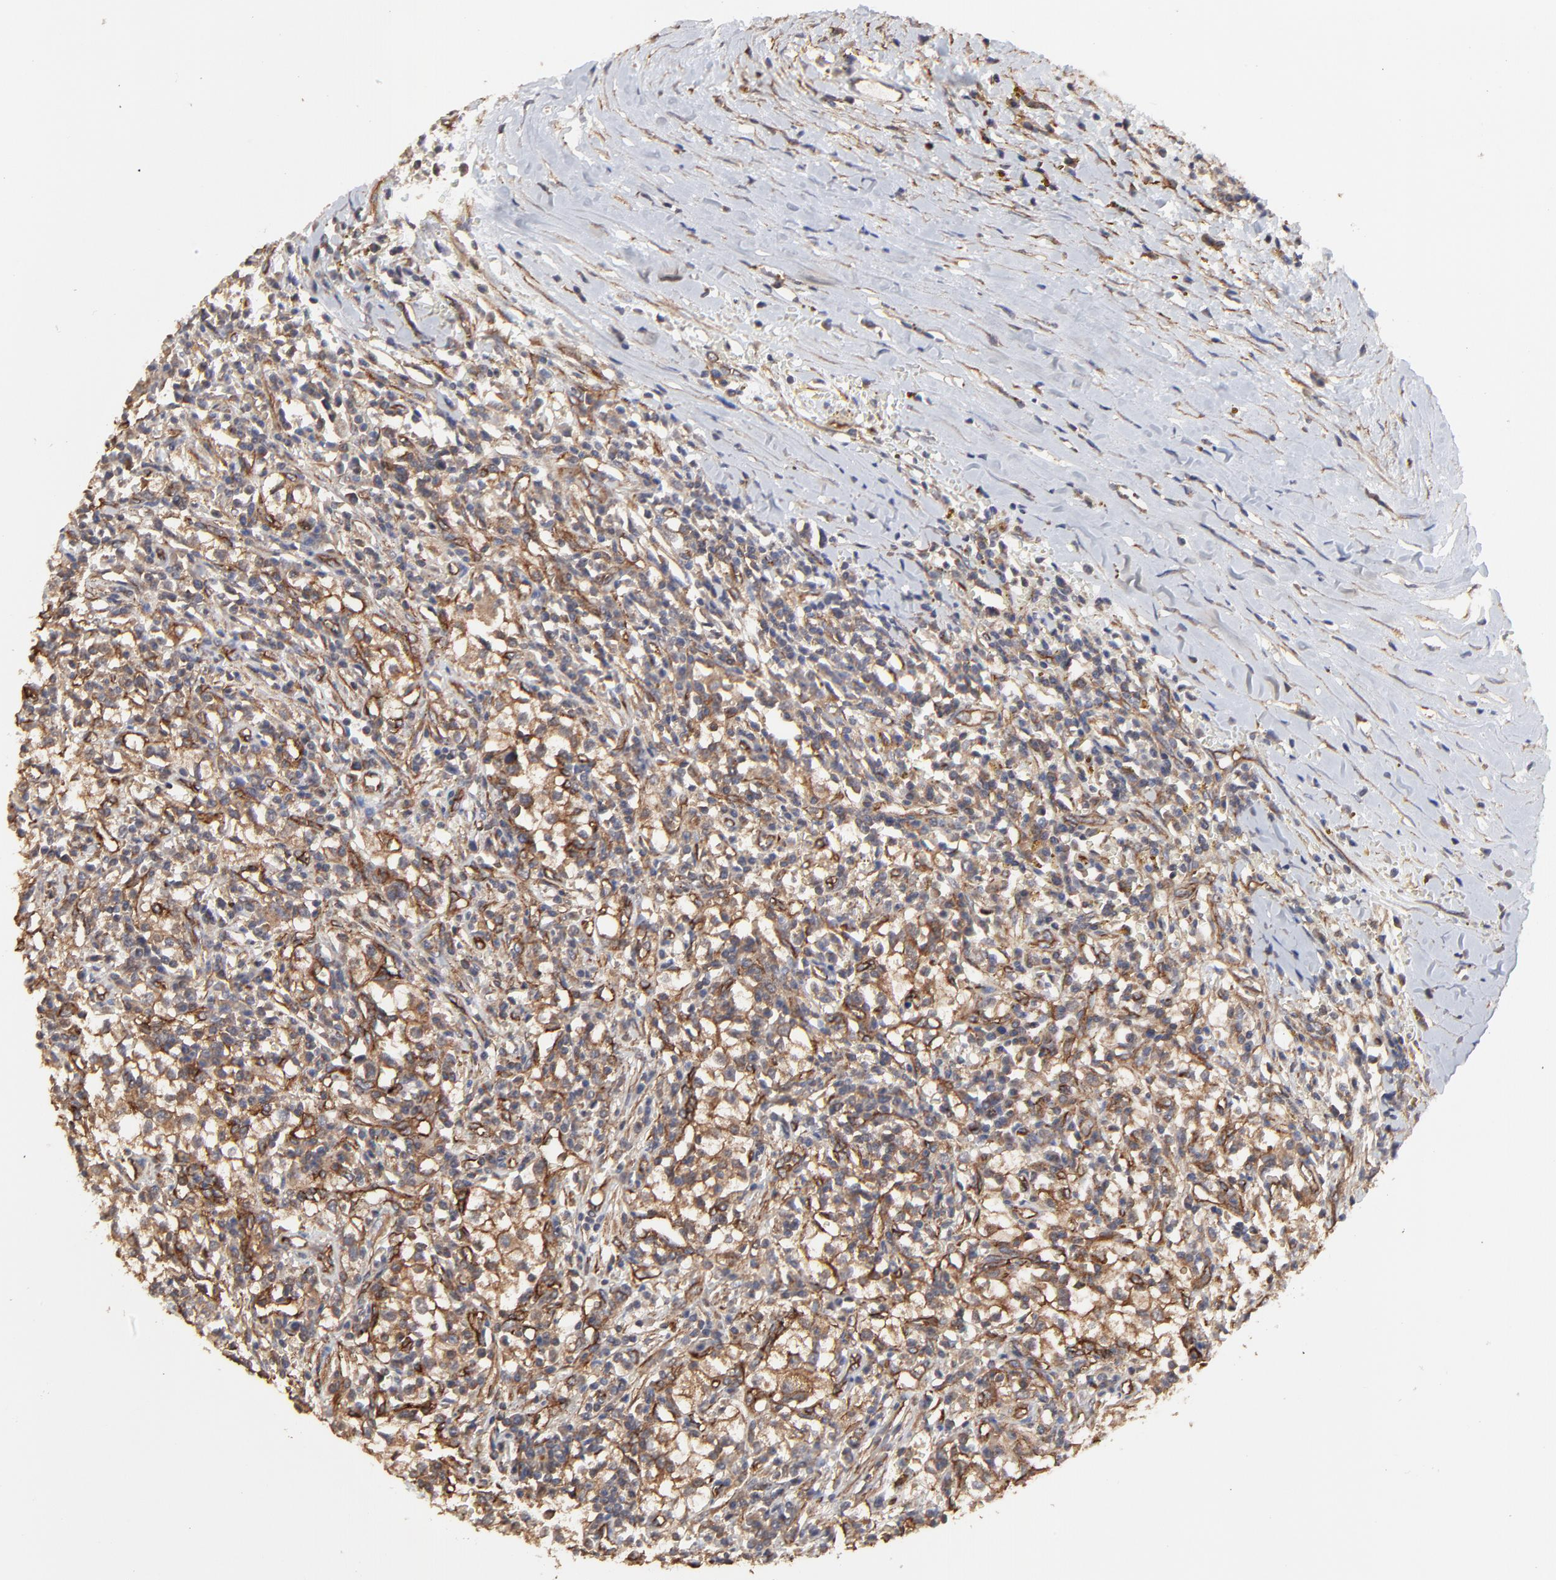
{"staining": {"intensity": "moderate", "quantity": "25%-75%", "location": "cytoplasmic/membranous"}, "tissue": "renal cancer", "cell_type": "Tumor cells", "image_type": "cancer", "snomed": [{"axis": "morphology", "description": "Adenocarcinoma, NOS"}, {"axis": "topography", "description": "Kidney"}], "caption": "Protein staining exhibits moderate cytoplasmic/membranous expression in approximately 25%-75% of tumor cells in renal adenocarcinoma.", "gene": "ARMT1", "patient": {"sex": "male", "age": 82}}